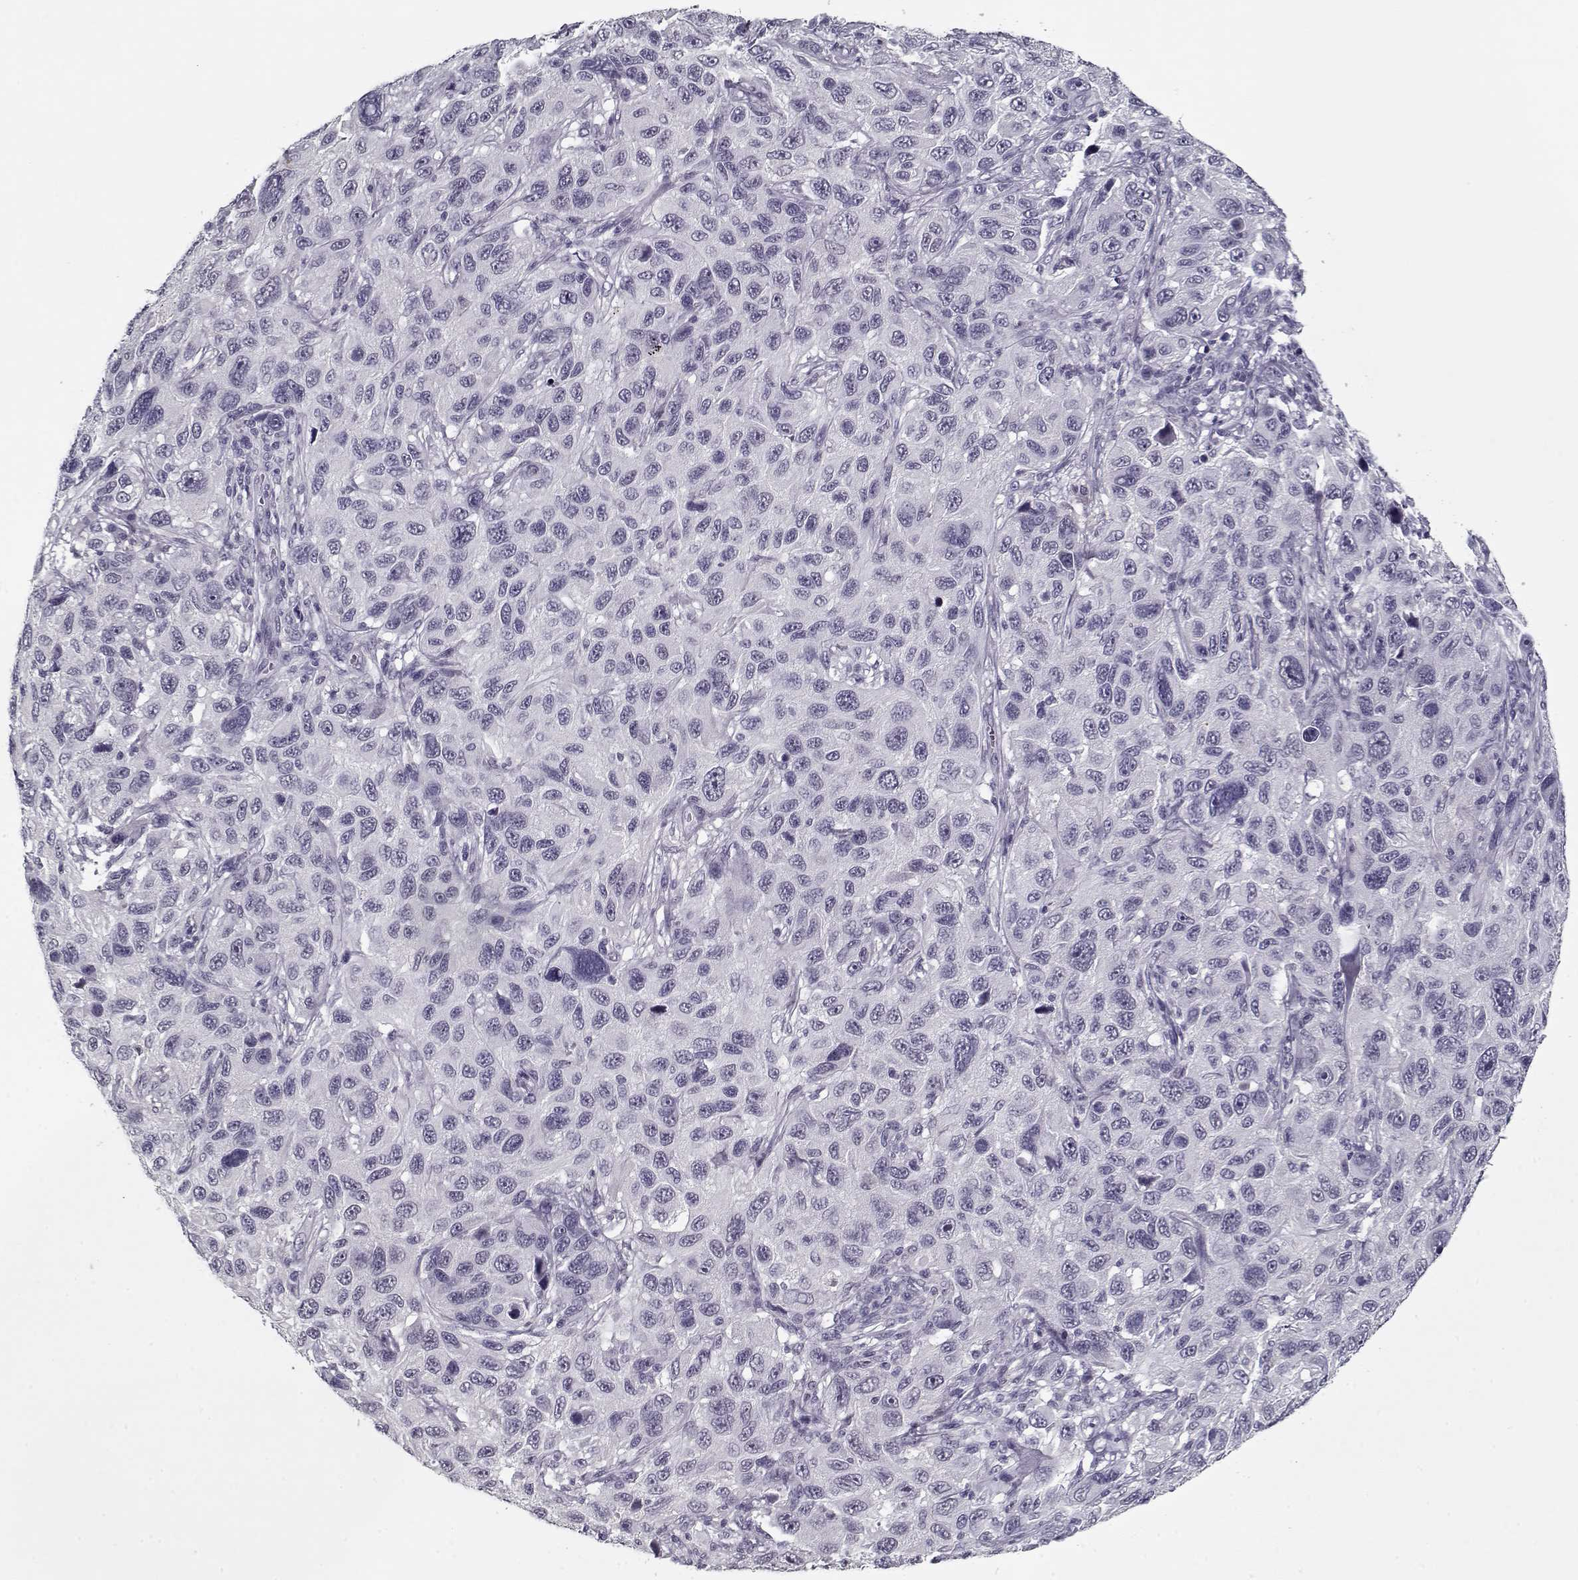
{"staining": {"intensity": "negative", "quantity": "none", "location": "none"}, "tissue": "melanoma", "cell_type": "Tumor cells", "image_type": "cancer", "snomed": [{"axis": "morphology", "description": "Malignant melanoma, NOS"}, {"axis": "topography", "description": "Skin"}], "caption": "The micrograph displays no significant staining in tumor cells of malignant melanoma.", "gene": "RNF32", "patient": {"sex": "male", "age": 53}}